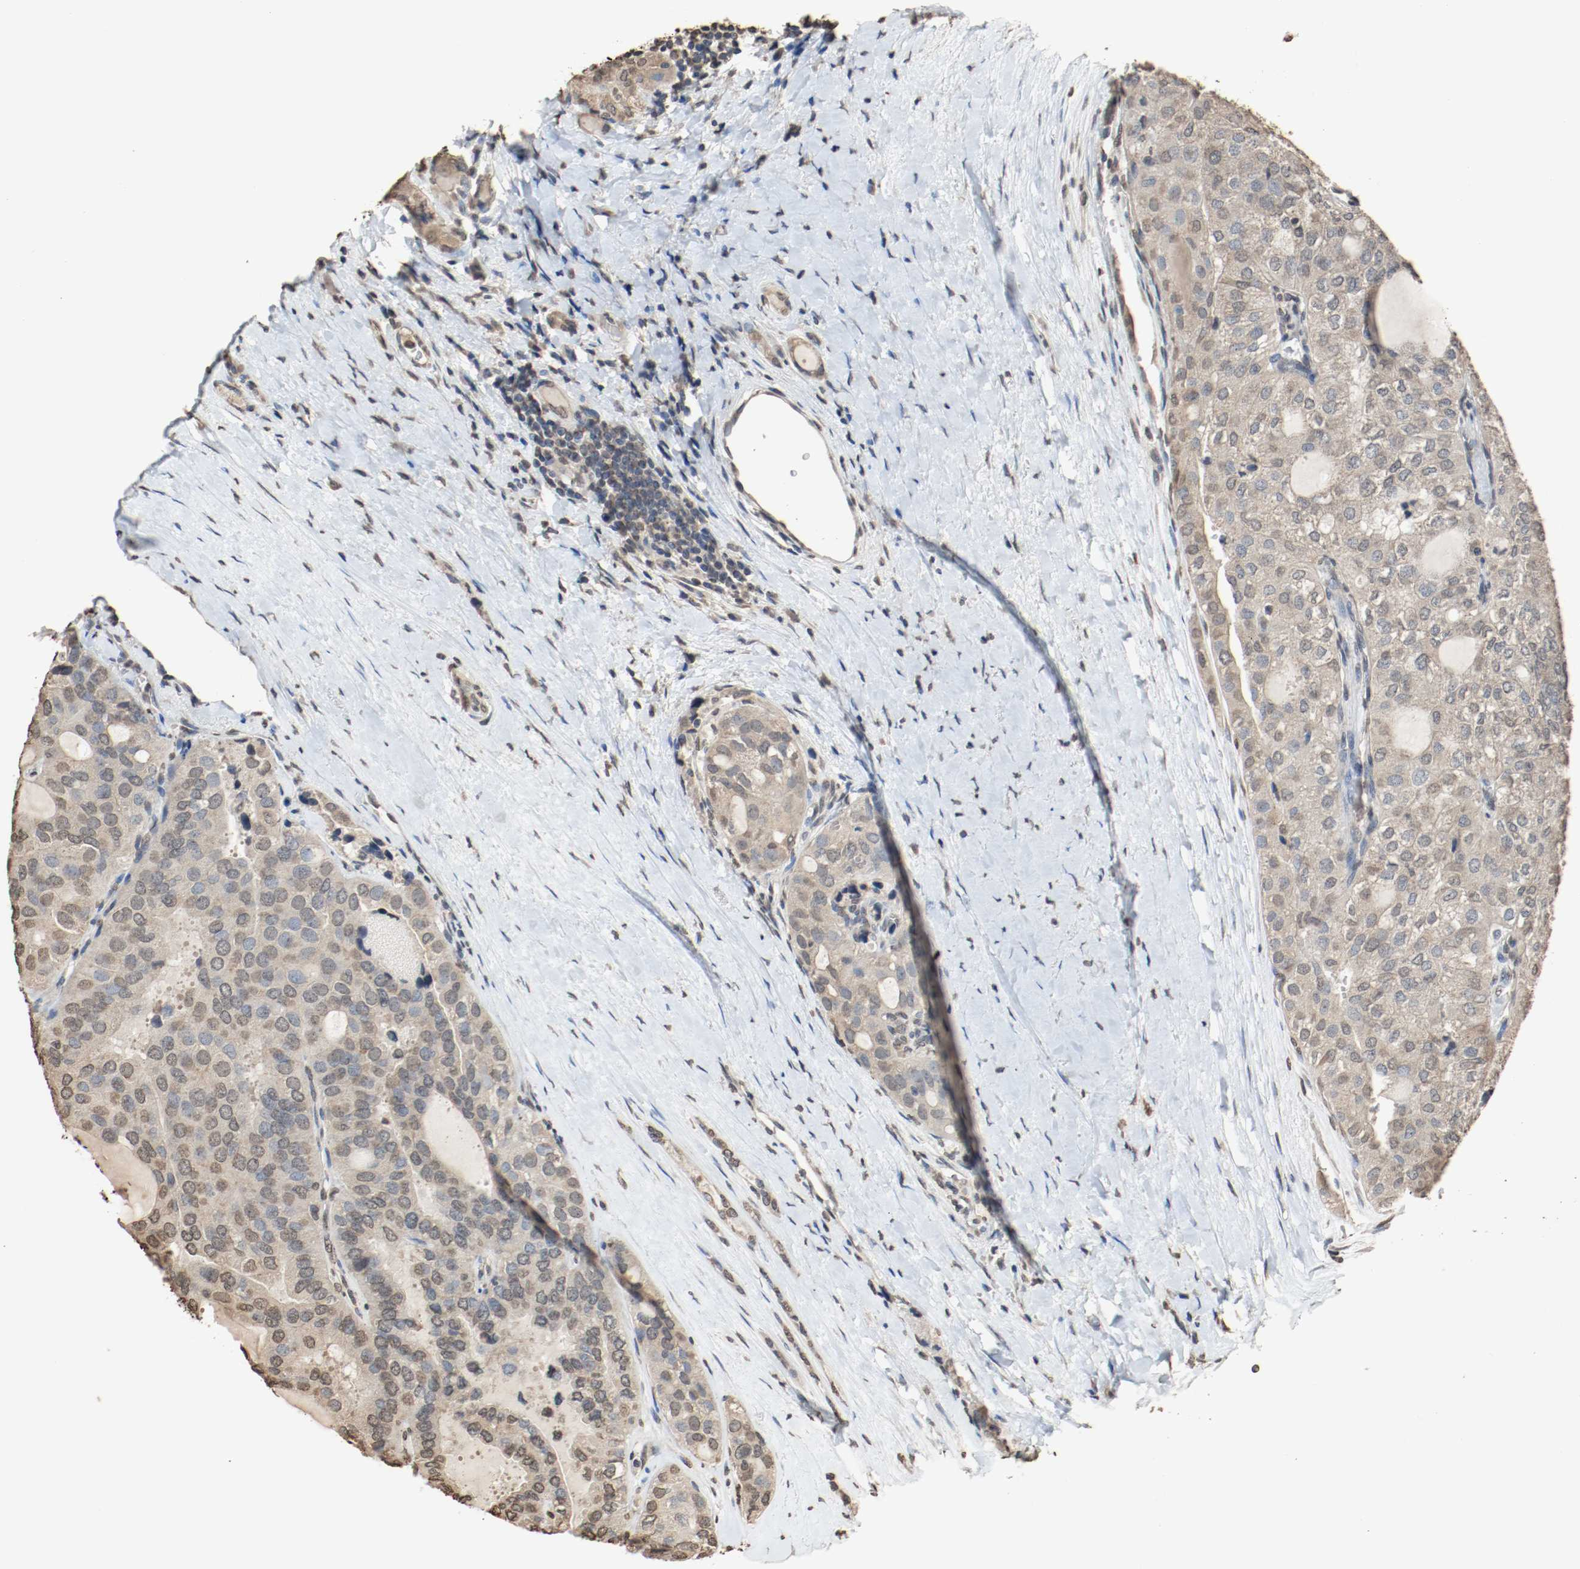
{"staining": {"intensity": "weak", "quantity": ">75%", "location": "cytoplasmic/membranous"}, "tissue": "thyroid cancer", "cell_type": "Tumor cells", "image_type": "cancer", "snomed": [{"axis": "morphology", "description": "Follicular adenoma carcinoma, NOS"}, {"axis": "topography", "description": "Thyroid gland"}], "caption": "A brown stain shows weak cytoplasmic/membranous staining of a protein in follicular adenoma carcinoma (thyroid) tumor cells.", "gene": "RTN4", "patient": {"sex": "male", "age": 75}}